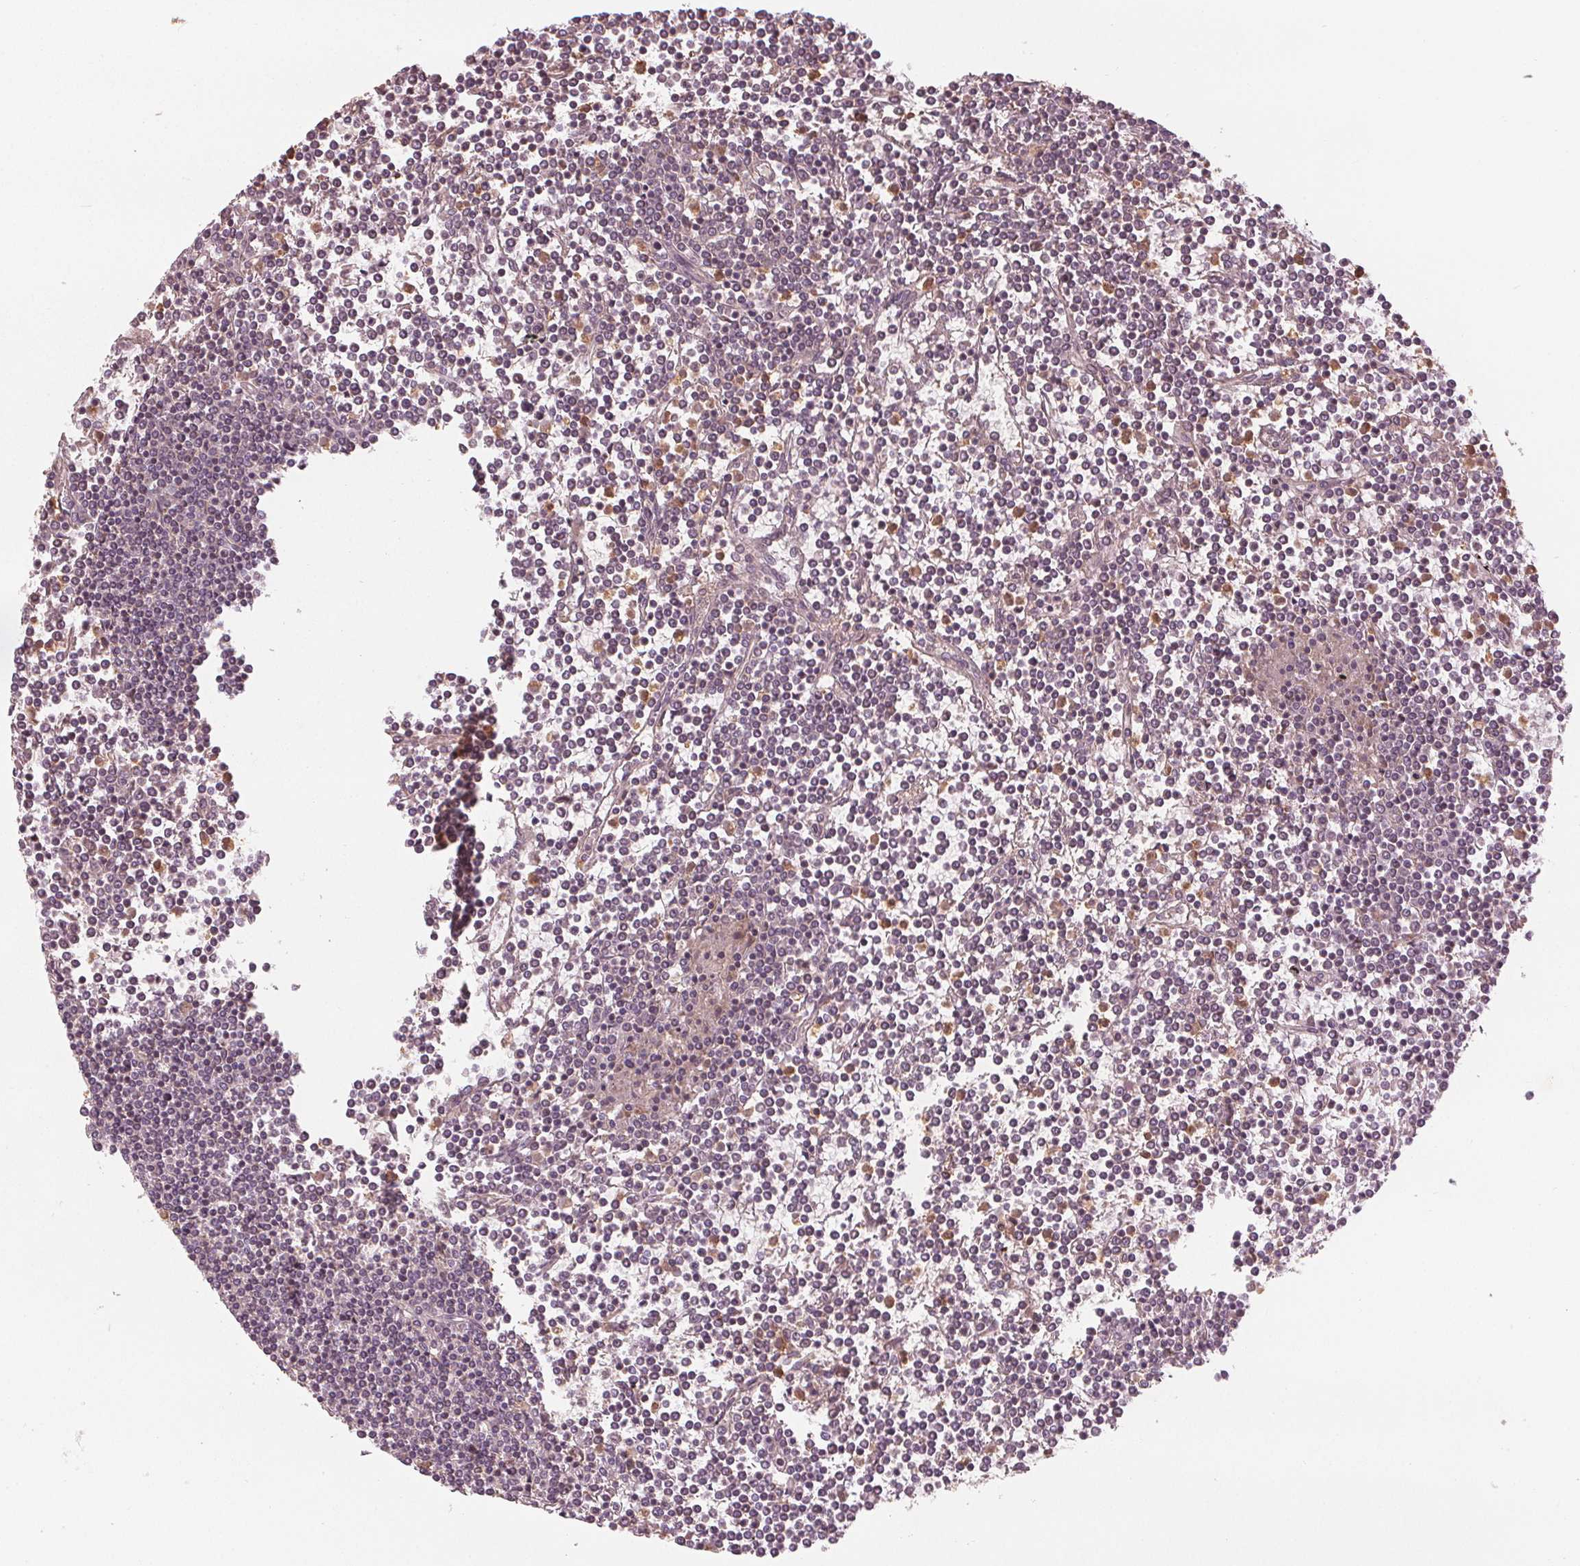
{"staining": {"intensity": "negative", "quantity": "none", "location": "none"}, "tissue": "lymphoma", "cell_type": "Tumor cells", "image_type": "cancer", "snomed": [{"axis": "morphology", "description": "Malignant lymphoma, non-Hodgkin's type, Low grade"}, {"axis": "topography", "description": "Spleen"}], "caption": "Immunohistochemical staining of malignant lymphoma, non-Hodgkin's type (low-grade) exhibits no significant expression in tumor cells. (DAB (3,3'-diaminobenzidine) immunohistochemistry (IHC) with hematoxylin counter stain).", "gene": "GNB2", "patient": {"sex": "female", "age": 19}}